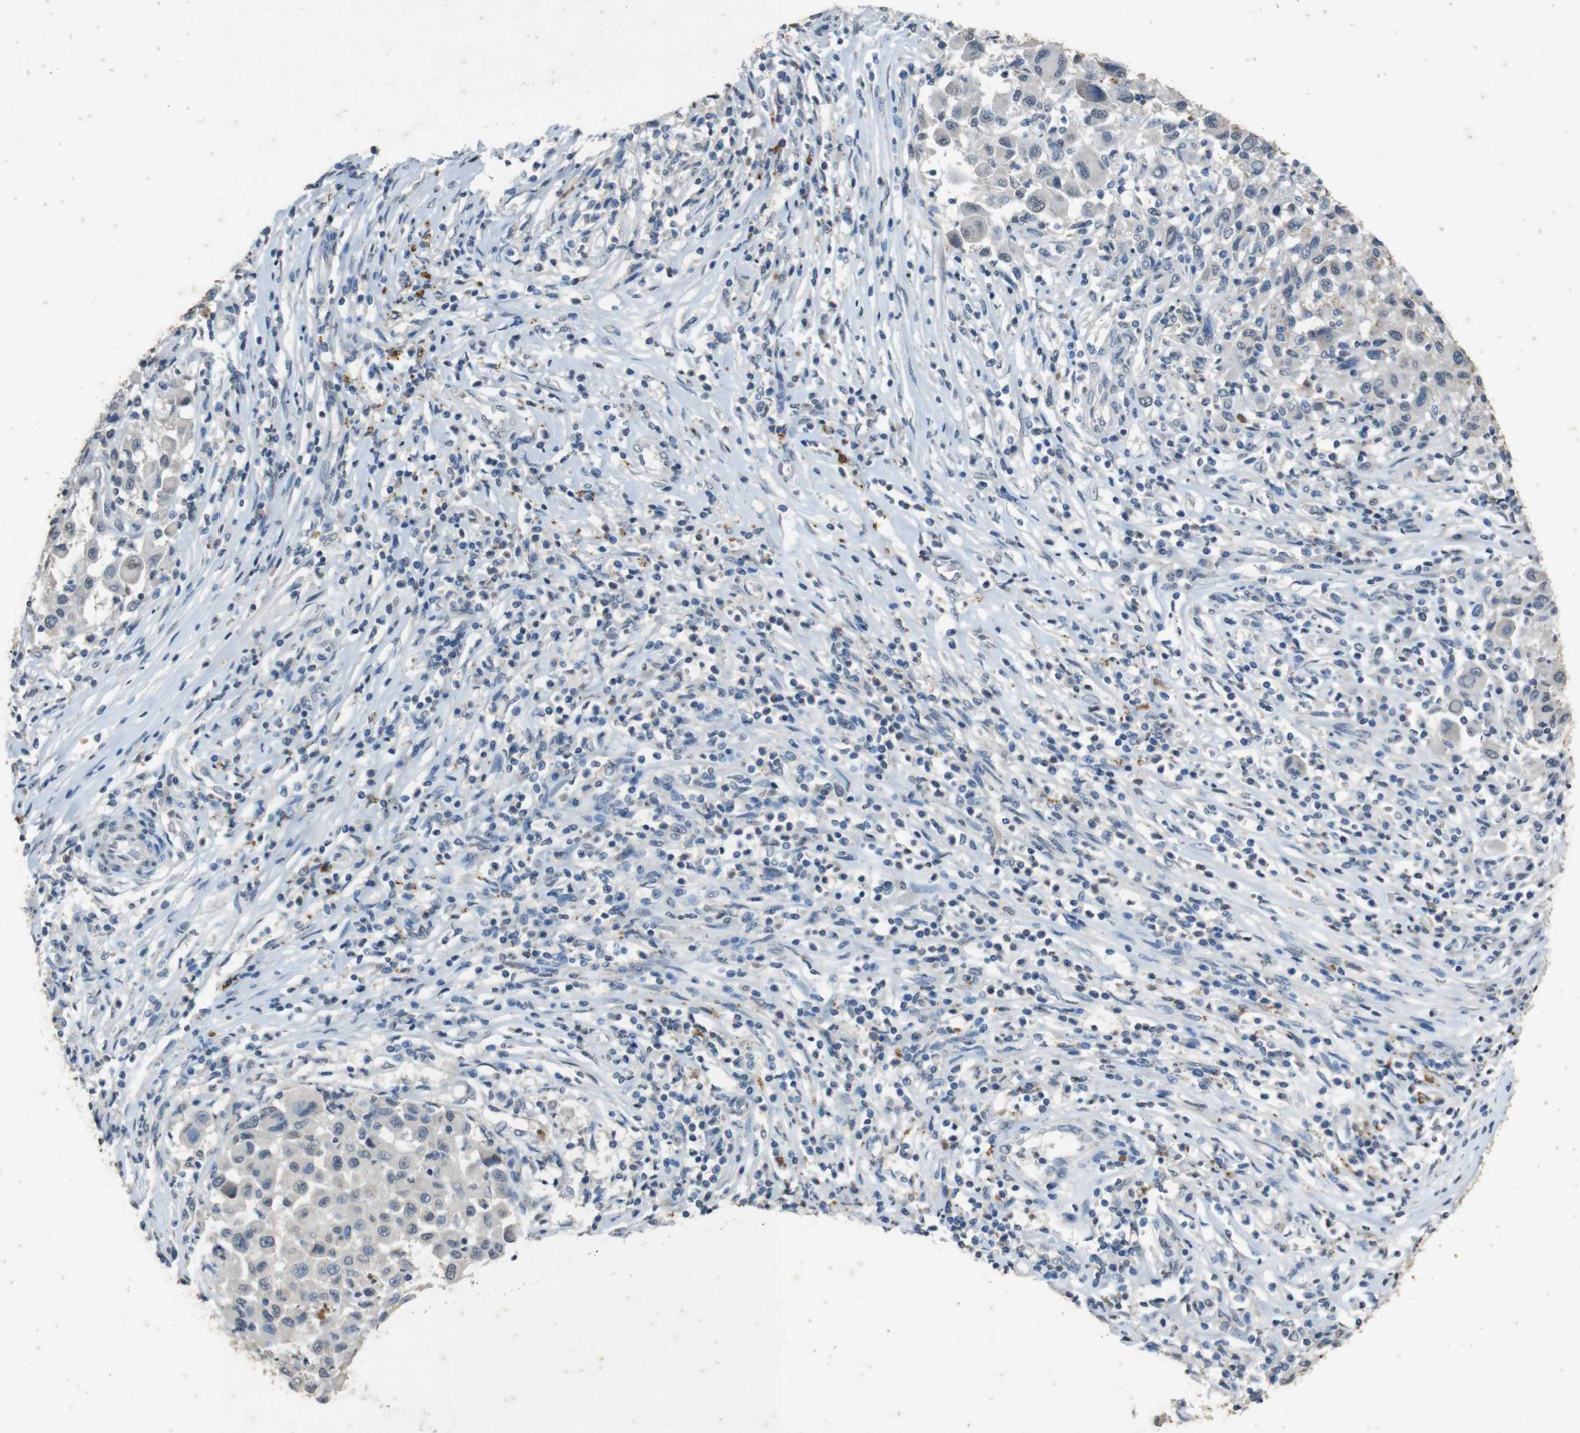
{"staining": {"intensity": "negative", "quantity": "none", "location": "none"}, "tissue": "melanoma", "cell_type": "Tumor cells", "image_type": "cancer", "snomed": [{"axis": "morphology", "description": "Malignant melanoma, Metastatic site"}, {"axis": "topography", "description": "Lymph node"}], "caption": "High power microscopy micrograph of an immunohistochemistry (IHC) histopathology image of melanoma, revealing no significant staining in tumor cells.", "gene": "STBD1", "patient": {"sex": "male", "age": 61}}